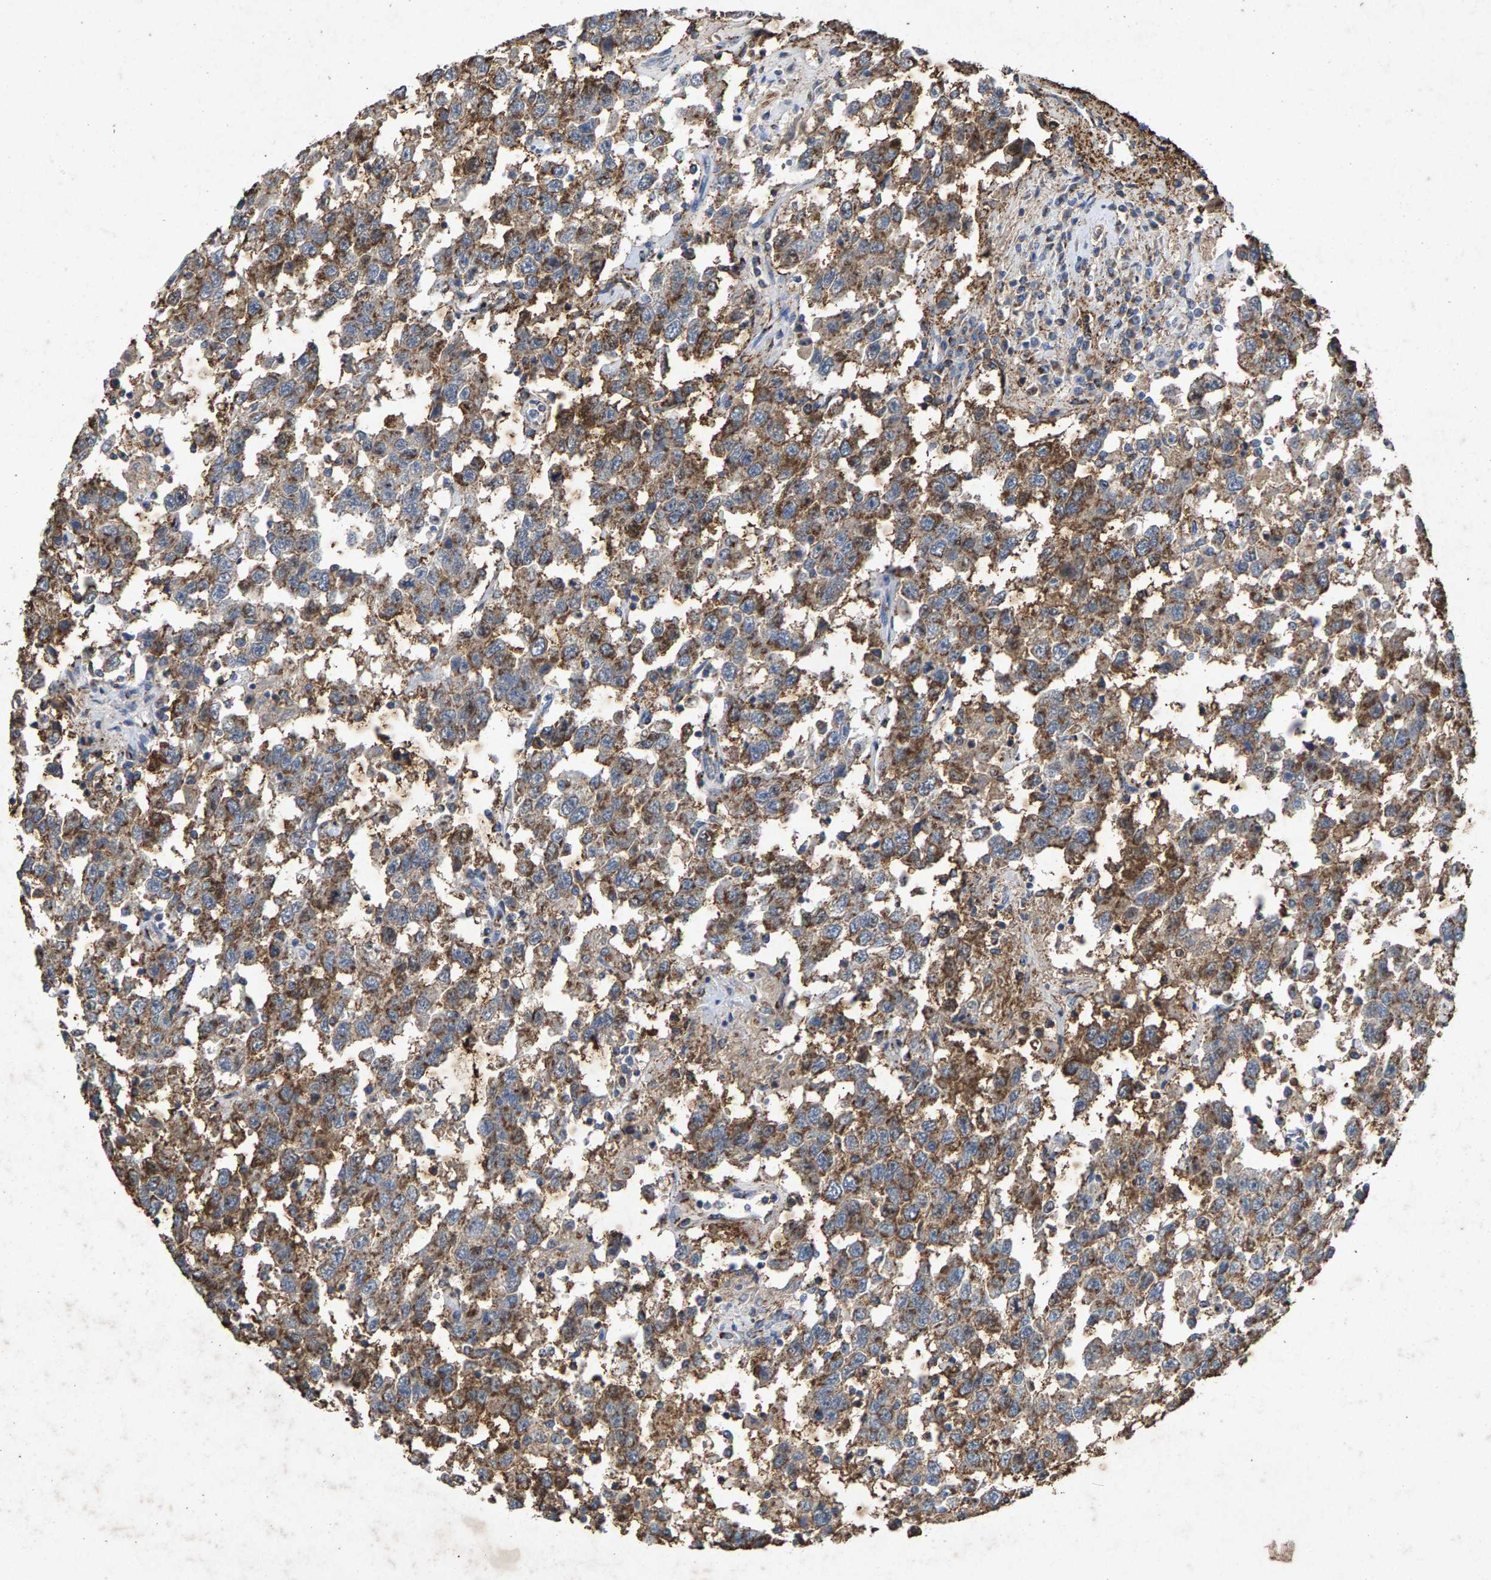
{"staining": {"intensity": "moderate", "quantity": ">75%", "location": "cytoplasmic/membranous"}, "tissue": "testis cancer", "cell_type": "Tumor cells", "image_type": "cancer", "snomed": [{"axis": "morphology", "description": "Seminoma, NOS"}, {"axis": "topography", "description": "Testis"}], "caption": "Brown immunohistochemical staining in human testis cancer (seminoma) demonstrates moderate cytoplasmic/membranous positivity in approximately >75% of tumor cells. The protein is stained brown, and the nuclei are stained in blue (DAB IHC with brightfield microscopy, high magnification).", "gene": "MAN2A1", "patient": {"sex": "male", "age": 41}}